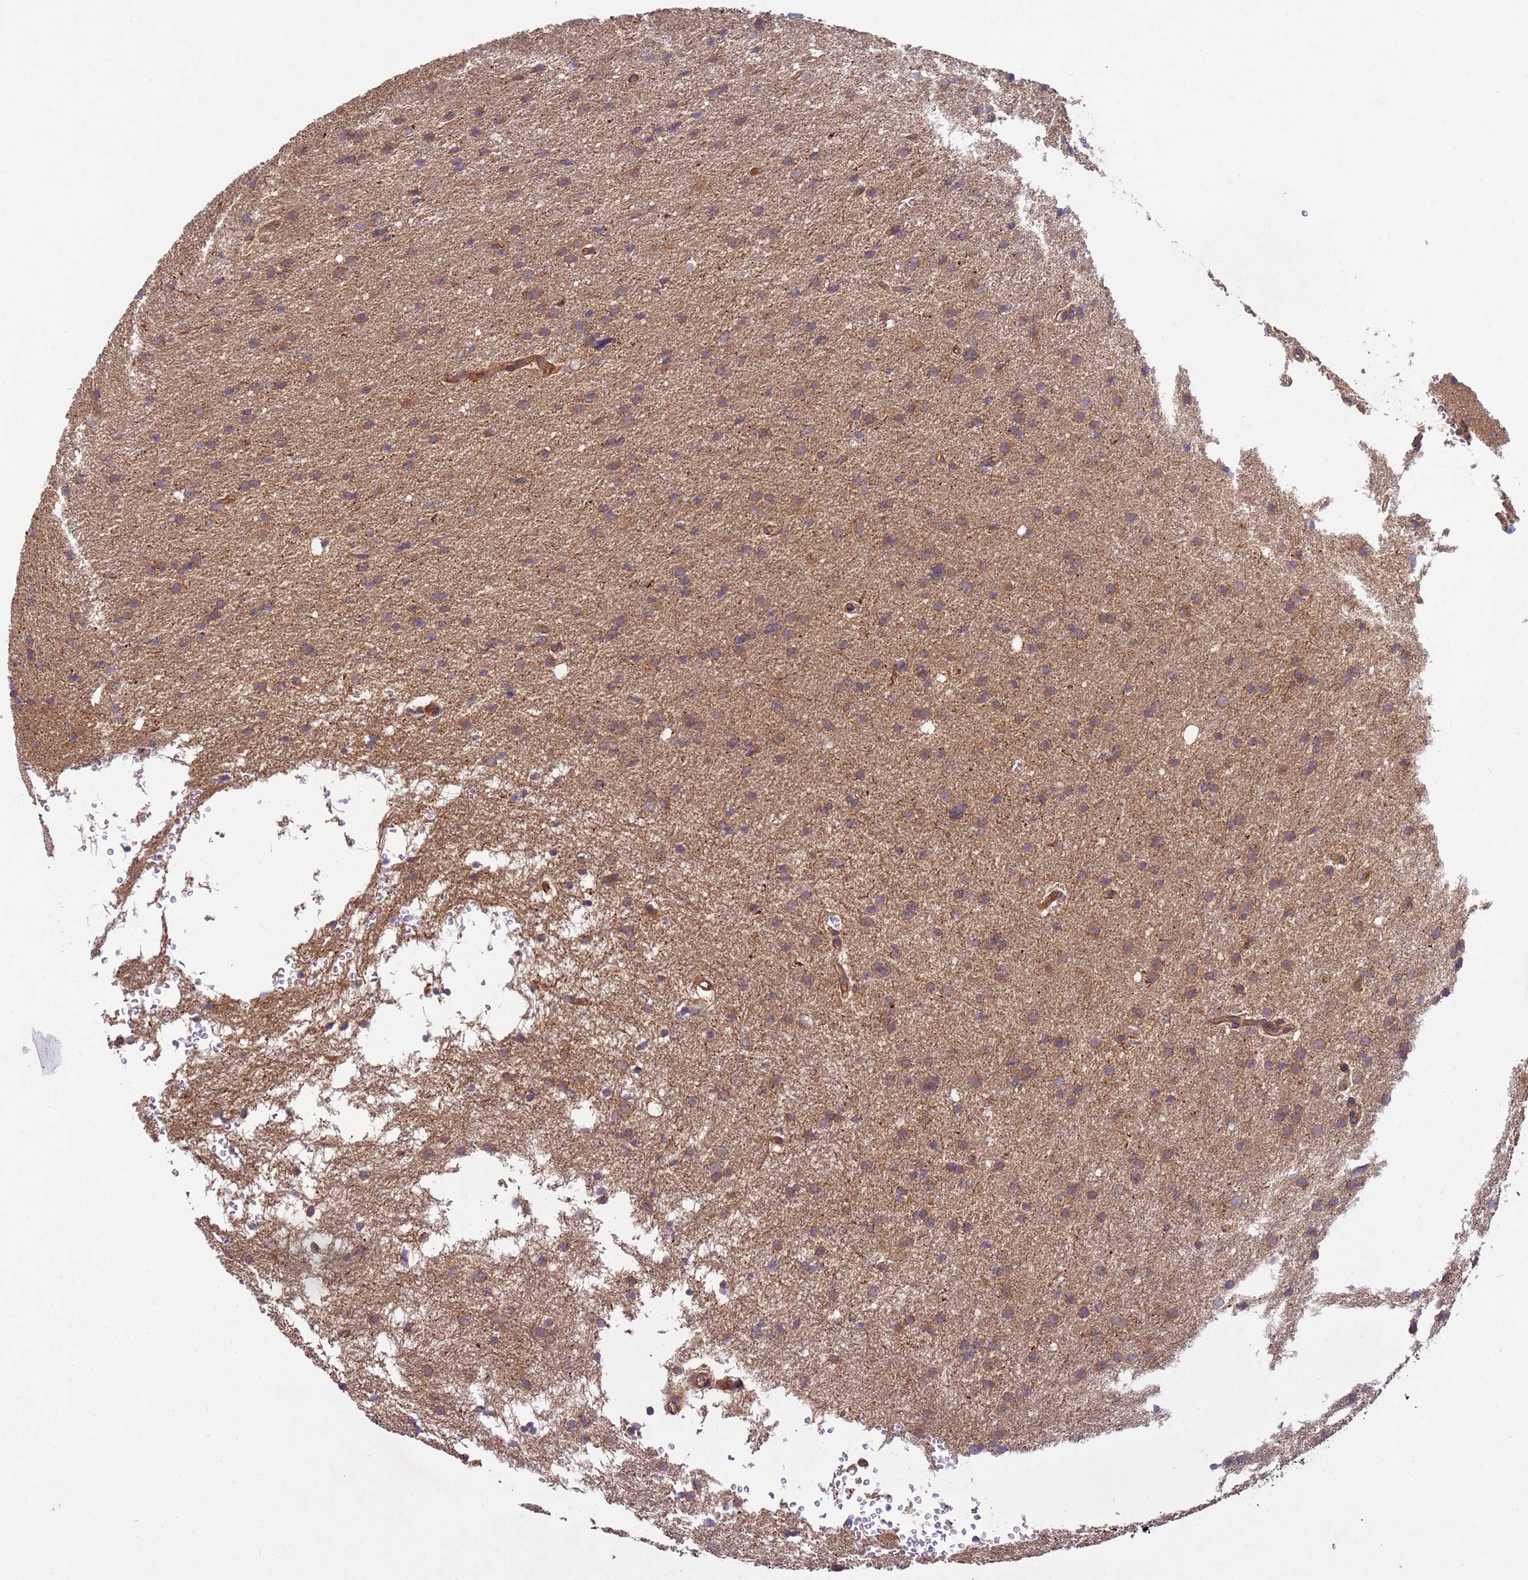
{"staining": {"intensity": "weak", "quantity": ">75%", "location": "cytoplasmic/membranous"}, "tissue": "glioma", "cell_type": "Tumor cells", "image_type": "cancer", "snomed": [{"axis": "morphology", "description": "Glioma, malignant, High grade"}, {"axis": "topography", "description": "Cerebral cortex"}], "caption": "Protein staining reveals weak cytoplasmic/membranous expression in approximately >75% of tumor cells in high-grade glioma (malignant). The protein of interest is shown in brown color, while the nuclei are stained blue.", "gene": "RAB10", "patient": {"sex": "female", "age": 36}}